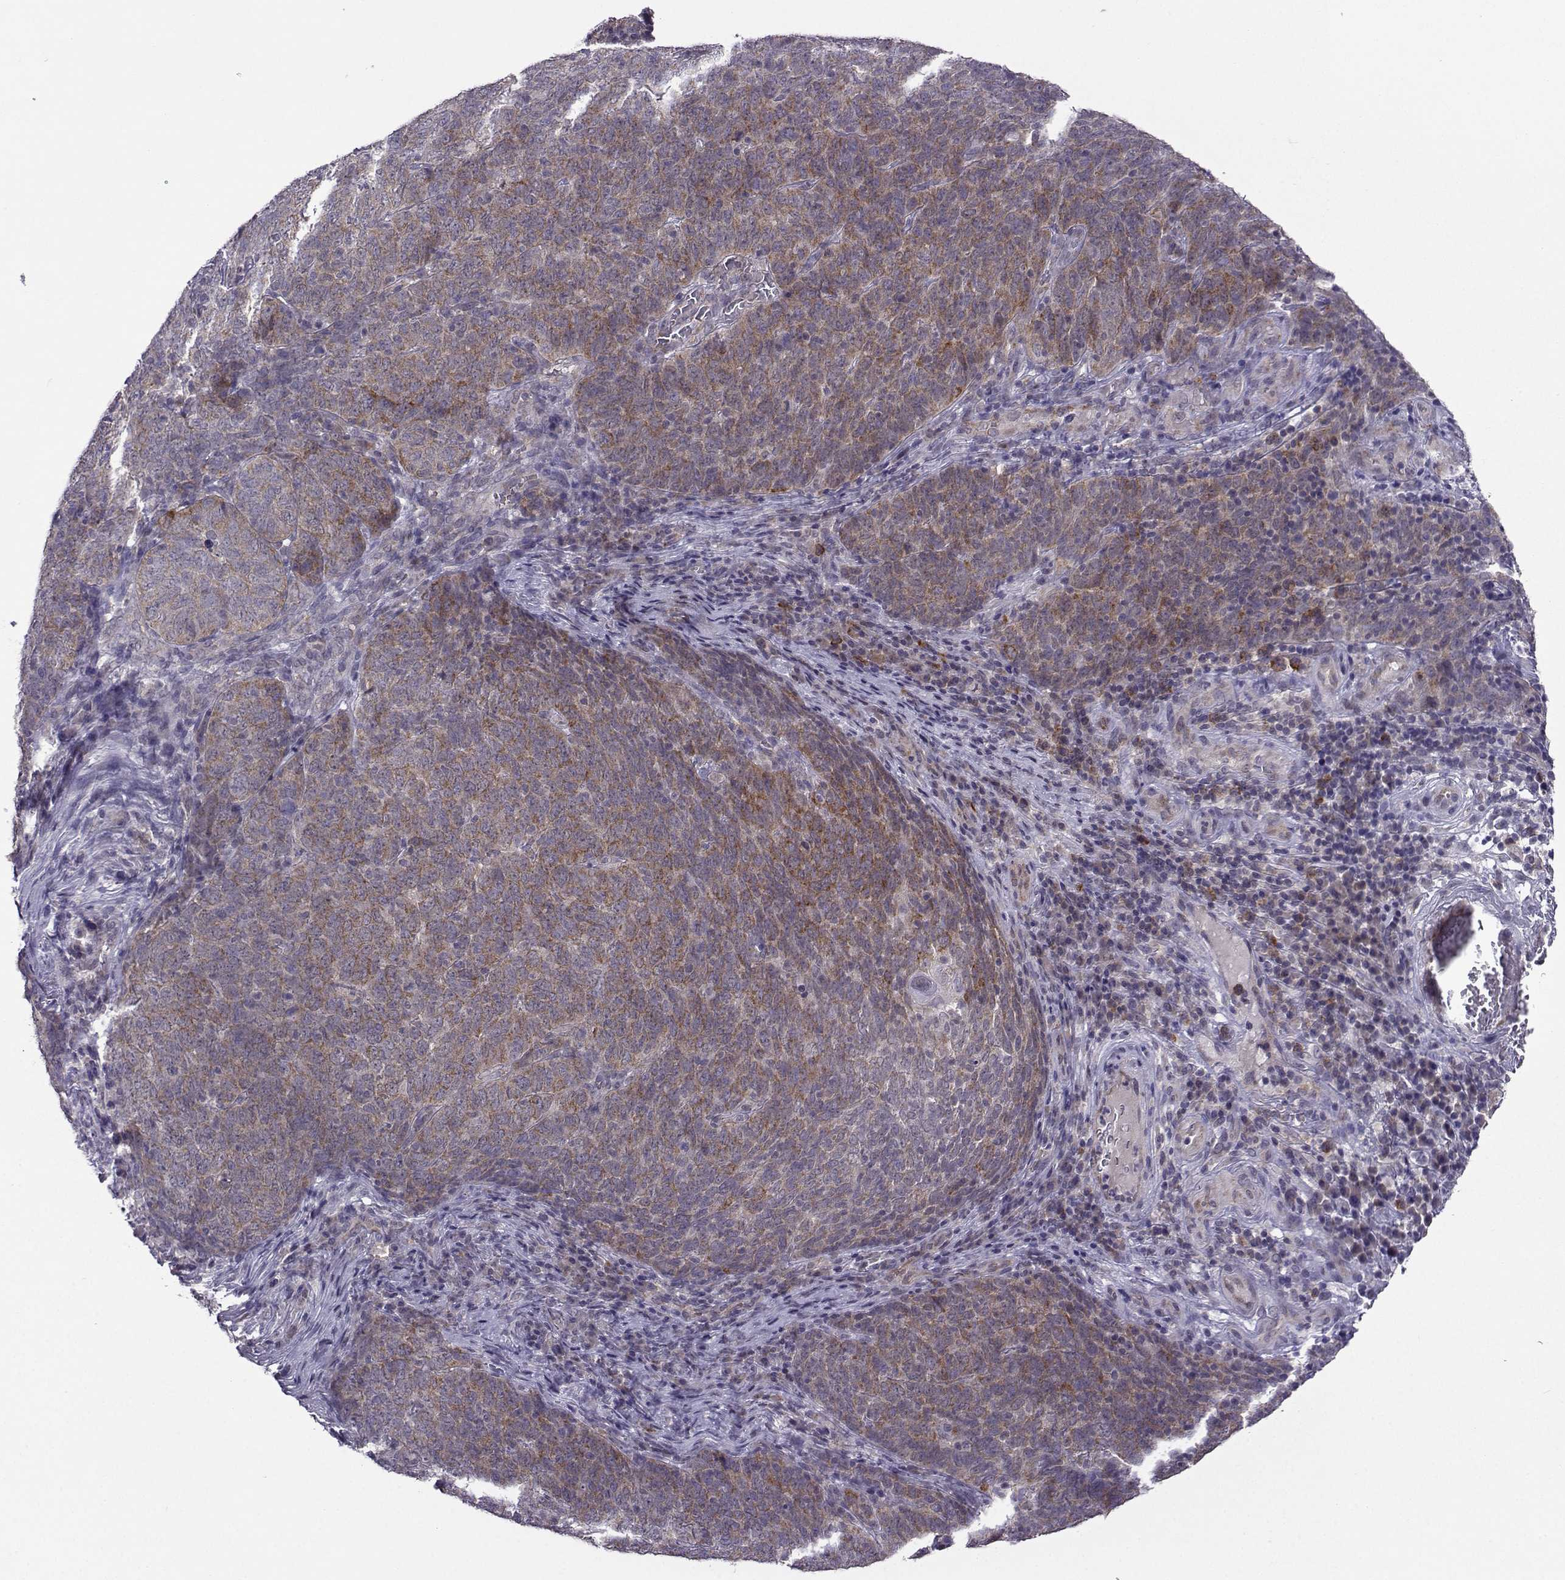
{"staining": {"intensity": "moderate", "quantity": ">75%", "location": "cytoplasmic/membranous"}, "tissue": "skin cancer", "cell_type": "Tumor cells", "image_type": "cancer", "snomed": [{"axis": "morphology", "description": "Squamous cell carcinoma, NOS"}, {"axis": "topography", "description": "Skin"}, {"axis": "topography", "description": "Anal"}], "caption": "This micrograph exhibits immunohistochemistry staining of human squamous cell carcinoma (skin), with medium moderate cytoplasmic/membranous staining in about >75% of tumor cells.", "gene": "DDX20", "patient": {"sex": "female", "age": 51}}